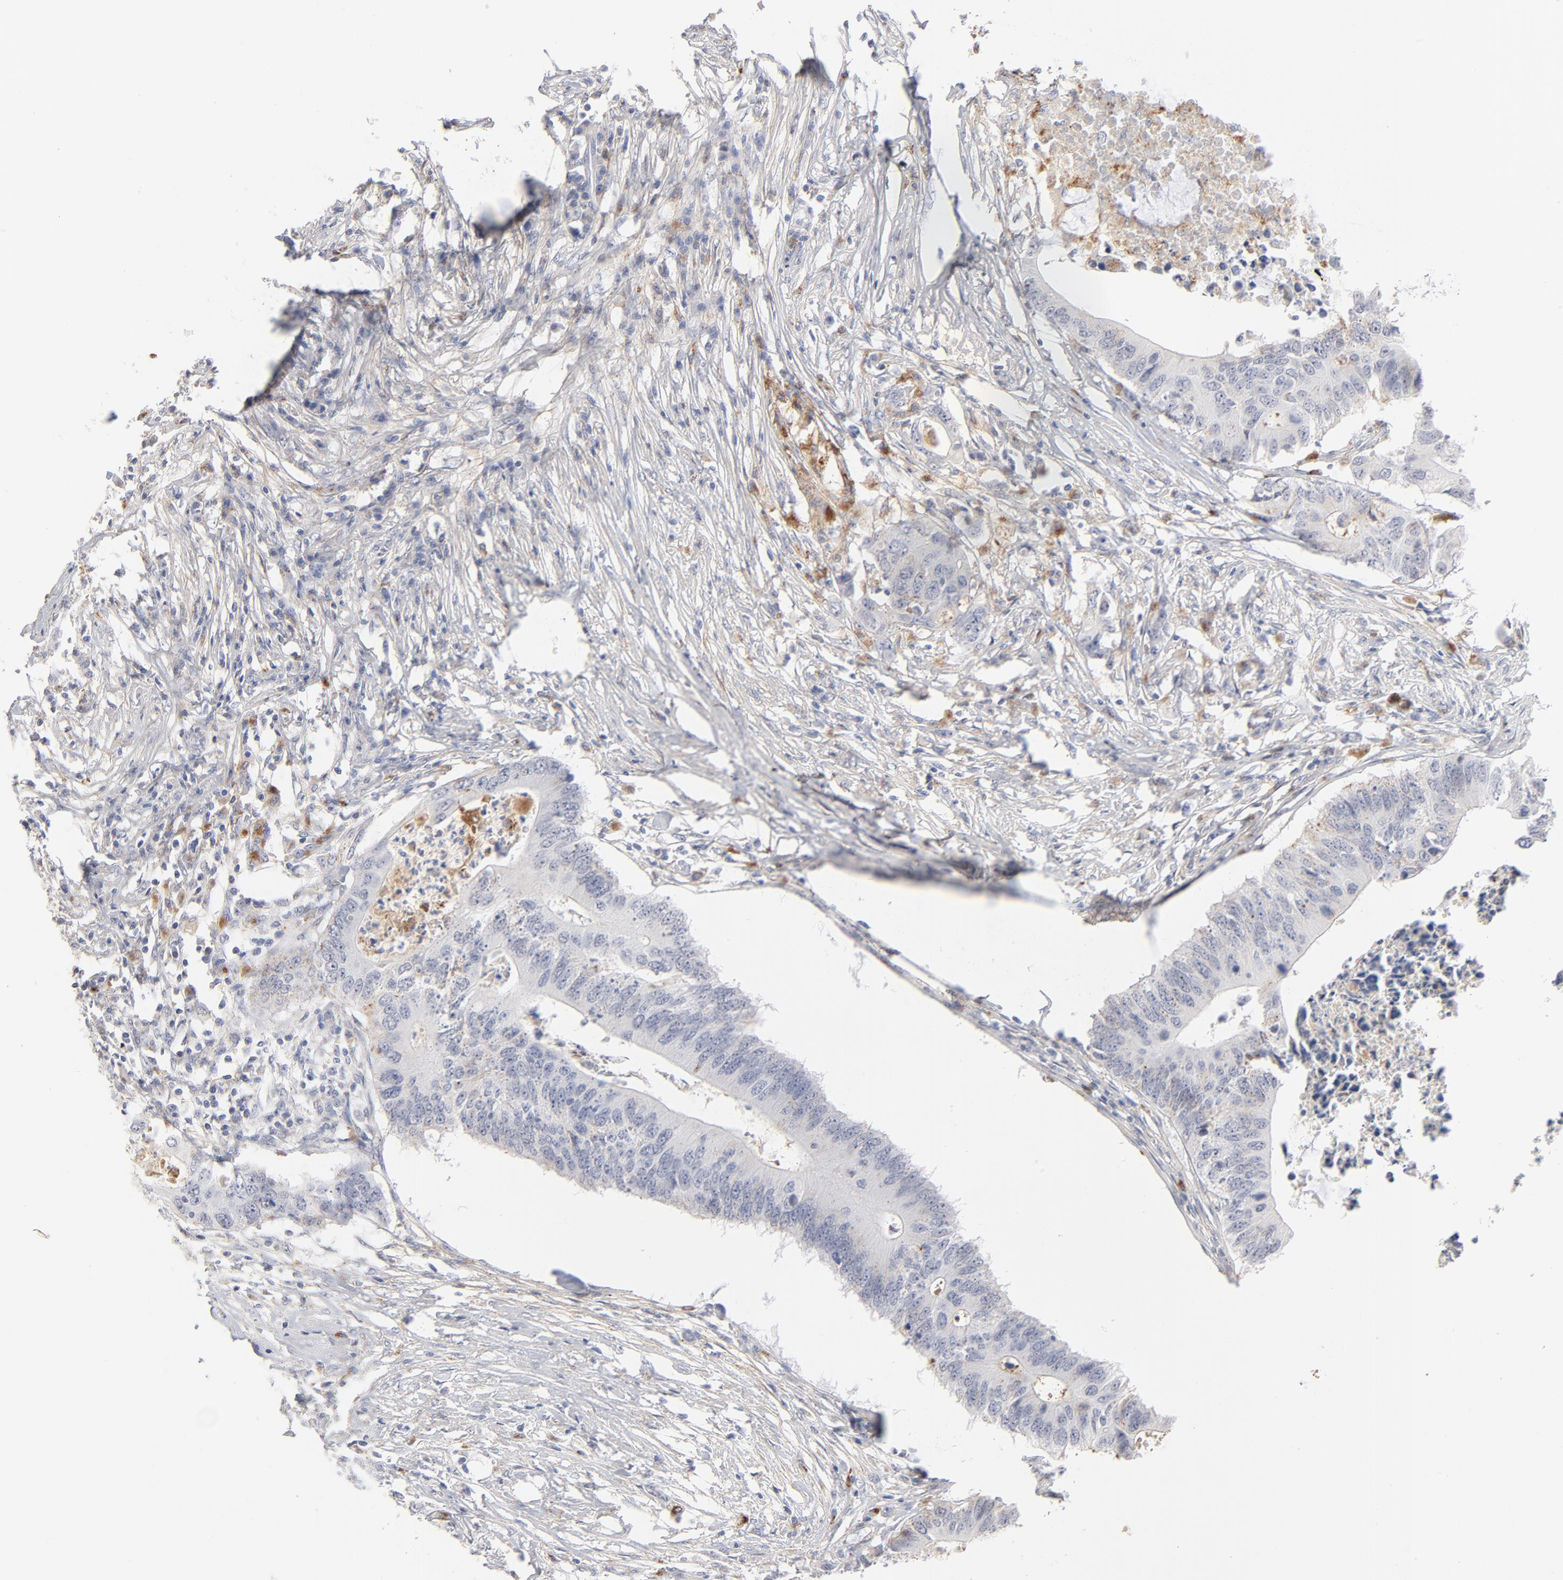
{"staining": {"intensity": "moderate", "quantity": "25%-75%", "location": "cytoplasmic/membranous"}, "tissue": "colorectal cancer", "cell_type": "Tumor cells", "image_type": "cancer", "snomed": [{"axis": "morphology", "description": "Adenocarcinoma, NOS"}, {"axis": "topography", "description": "Colon"}], "caption": "Adenocarcinoma (colorectal) tissue reveals moderate cytoplasmic/membranous staining in about 25%-75% of tumor cells, visualized by immunohistochemistry.", "gene": "LTBP2", "patient": {"sex": "male", "age": 71}}